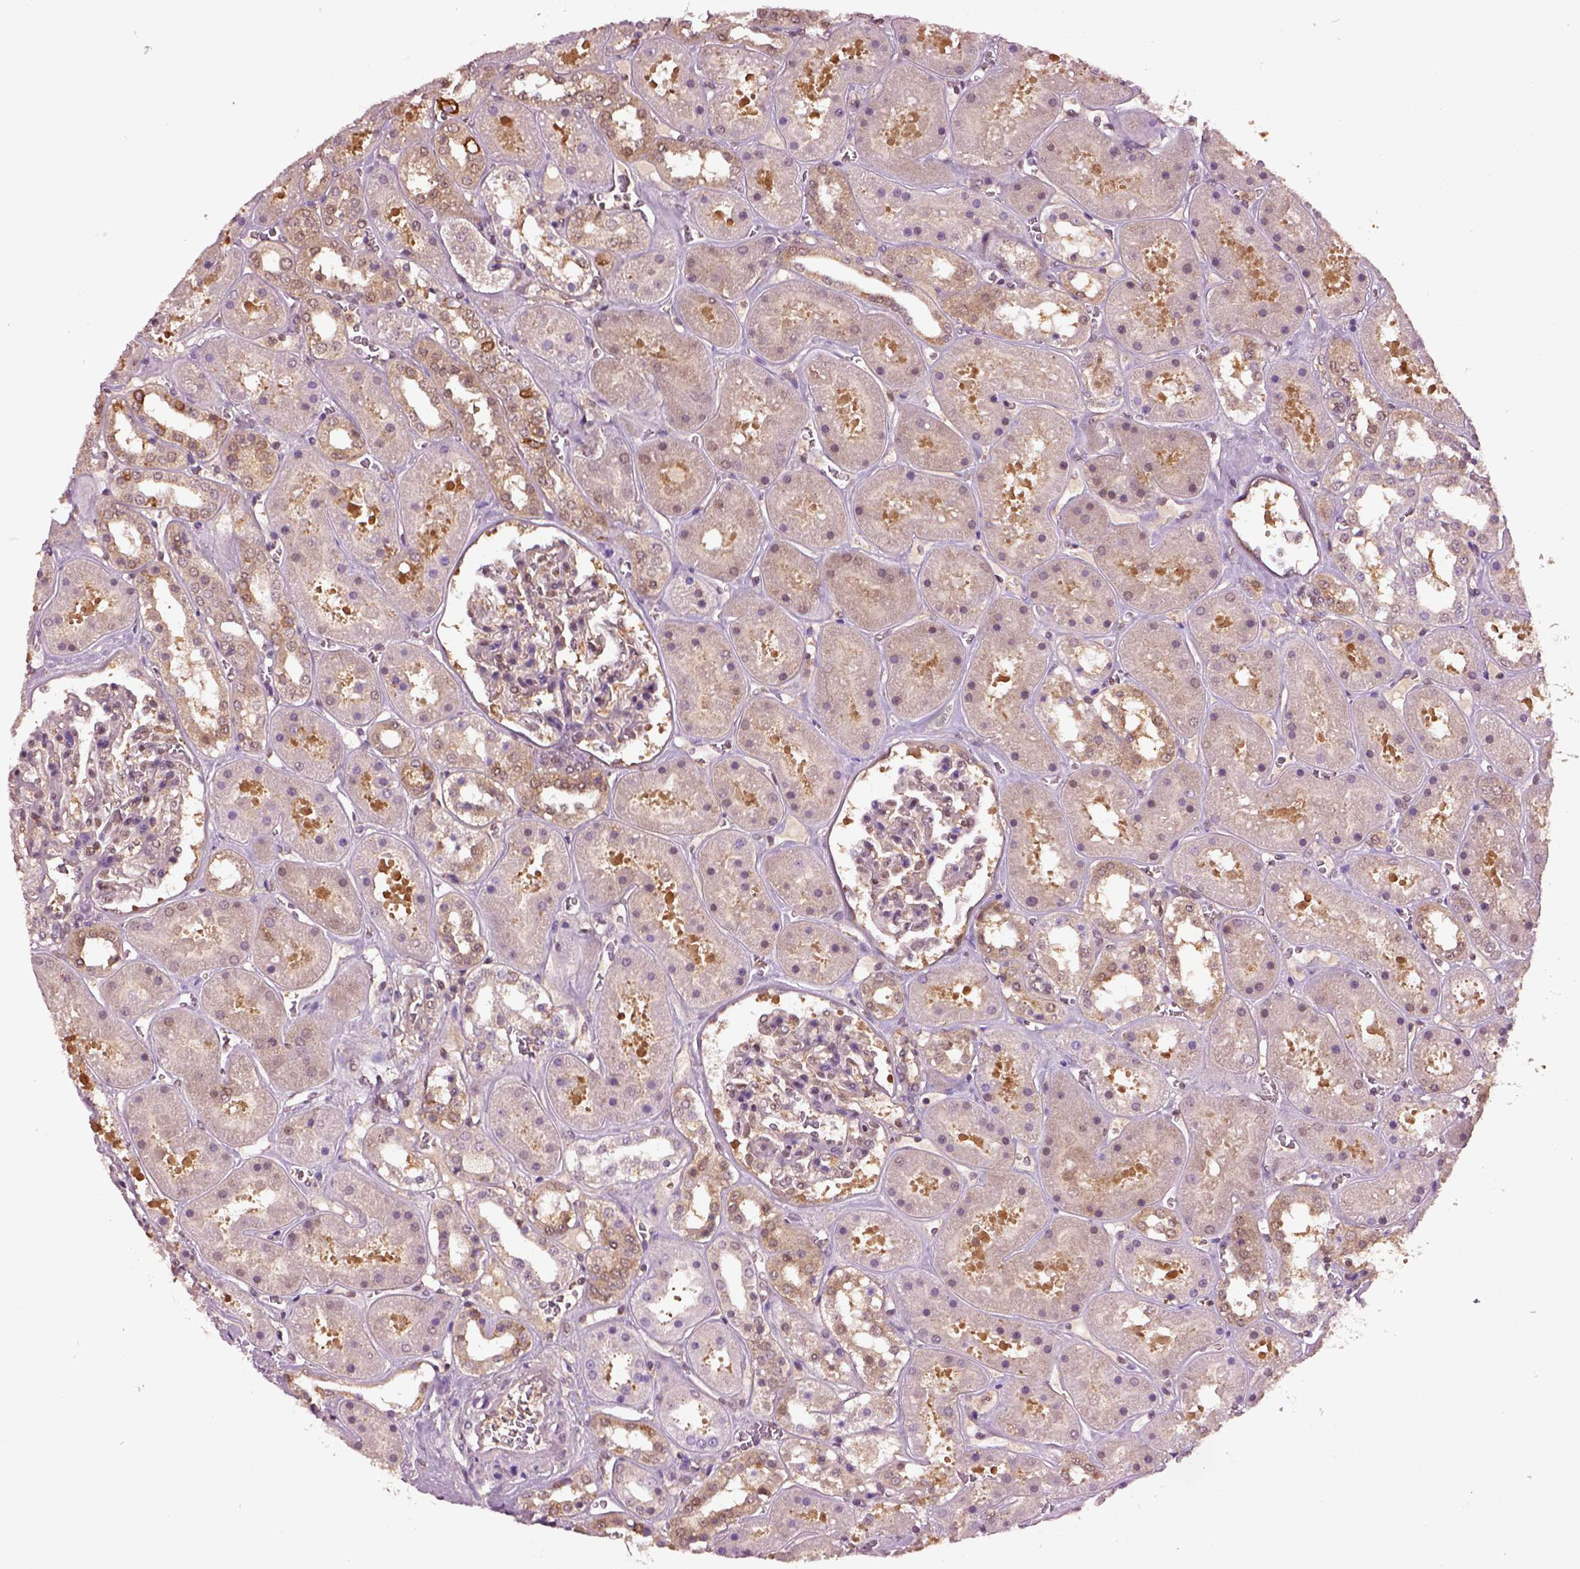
{"staining": {"intensity": "moderate", "quantity": "<25%", "location": "cytoplasmic/membranous"}, "tissue": "kidney", "cell_type": "Cells in glomeruli", "image_type": "normal", "snomed": [{"axis": "morphology", "description": "Normal tissue, NOS"}, {"axis": "topography", "description": "Kidney"}], "caption": "Unremarkable kidney reveals moderate cytoplasmic/membranous expression in approximately <25% of cells in glomeruli.", "gene": "MDP1", "patient": {"sex": "female", "age": 41}}